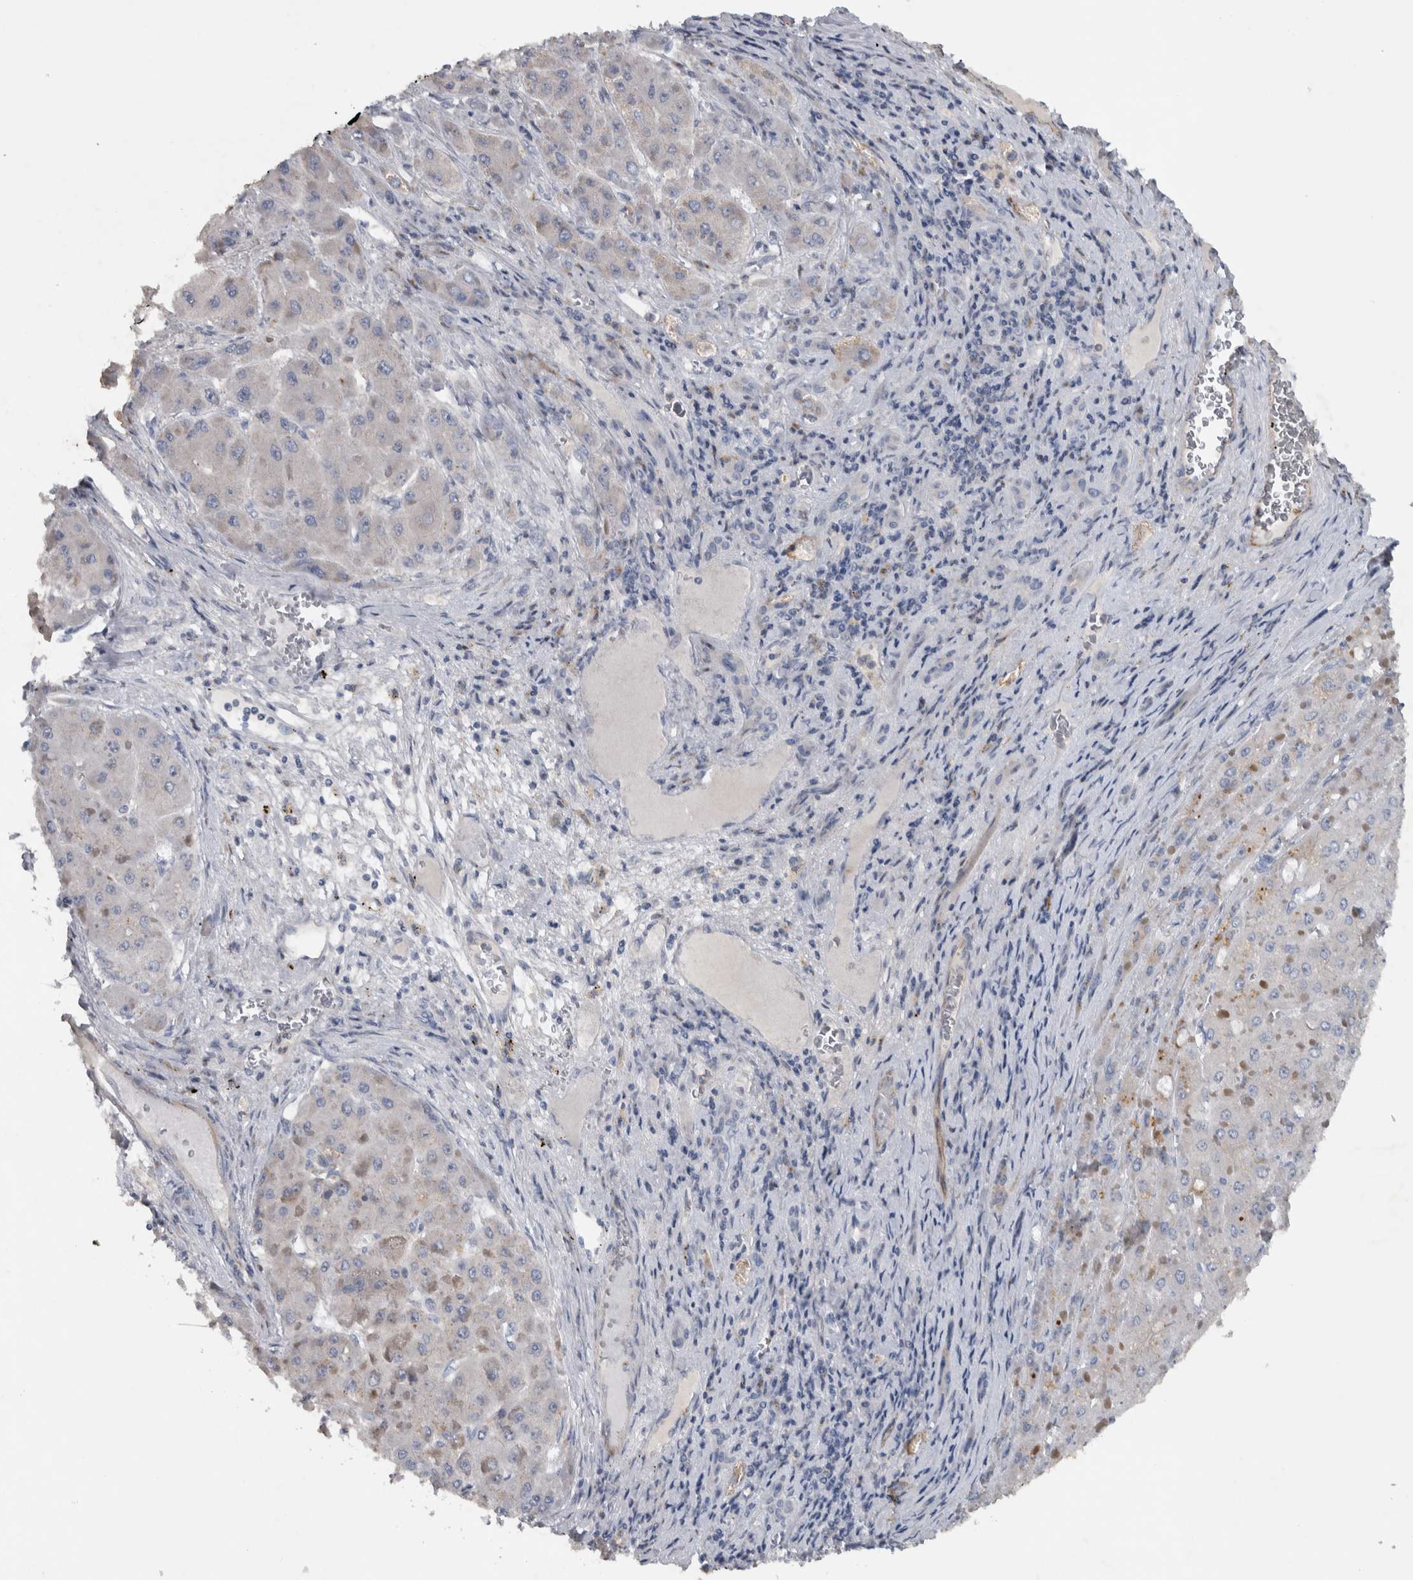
{"staining": {"intensity": "negative", "quantity": "none", "location": "none"}, "tissue": "liver cancer", "cell_type": "Tumor cells", "image_type": "cancer", "snomed": [{"axis": "morphology", "description": "Carcinoma, Hepatocellular, NOS"}, {"axis": "topography", "description": "Liver"}], "caption": "Protein analysis of liver hepatocellular carcinoma reveals no significant expression in tumor cells.", "gene": "NT5C2", "patient": {"sex": "female", "age": 73}}